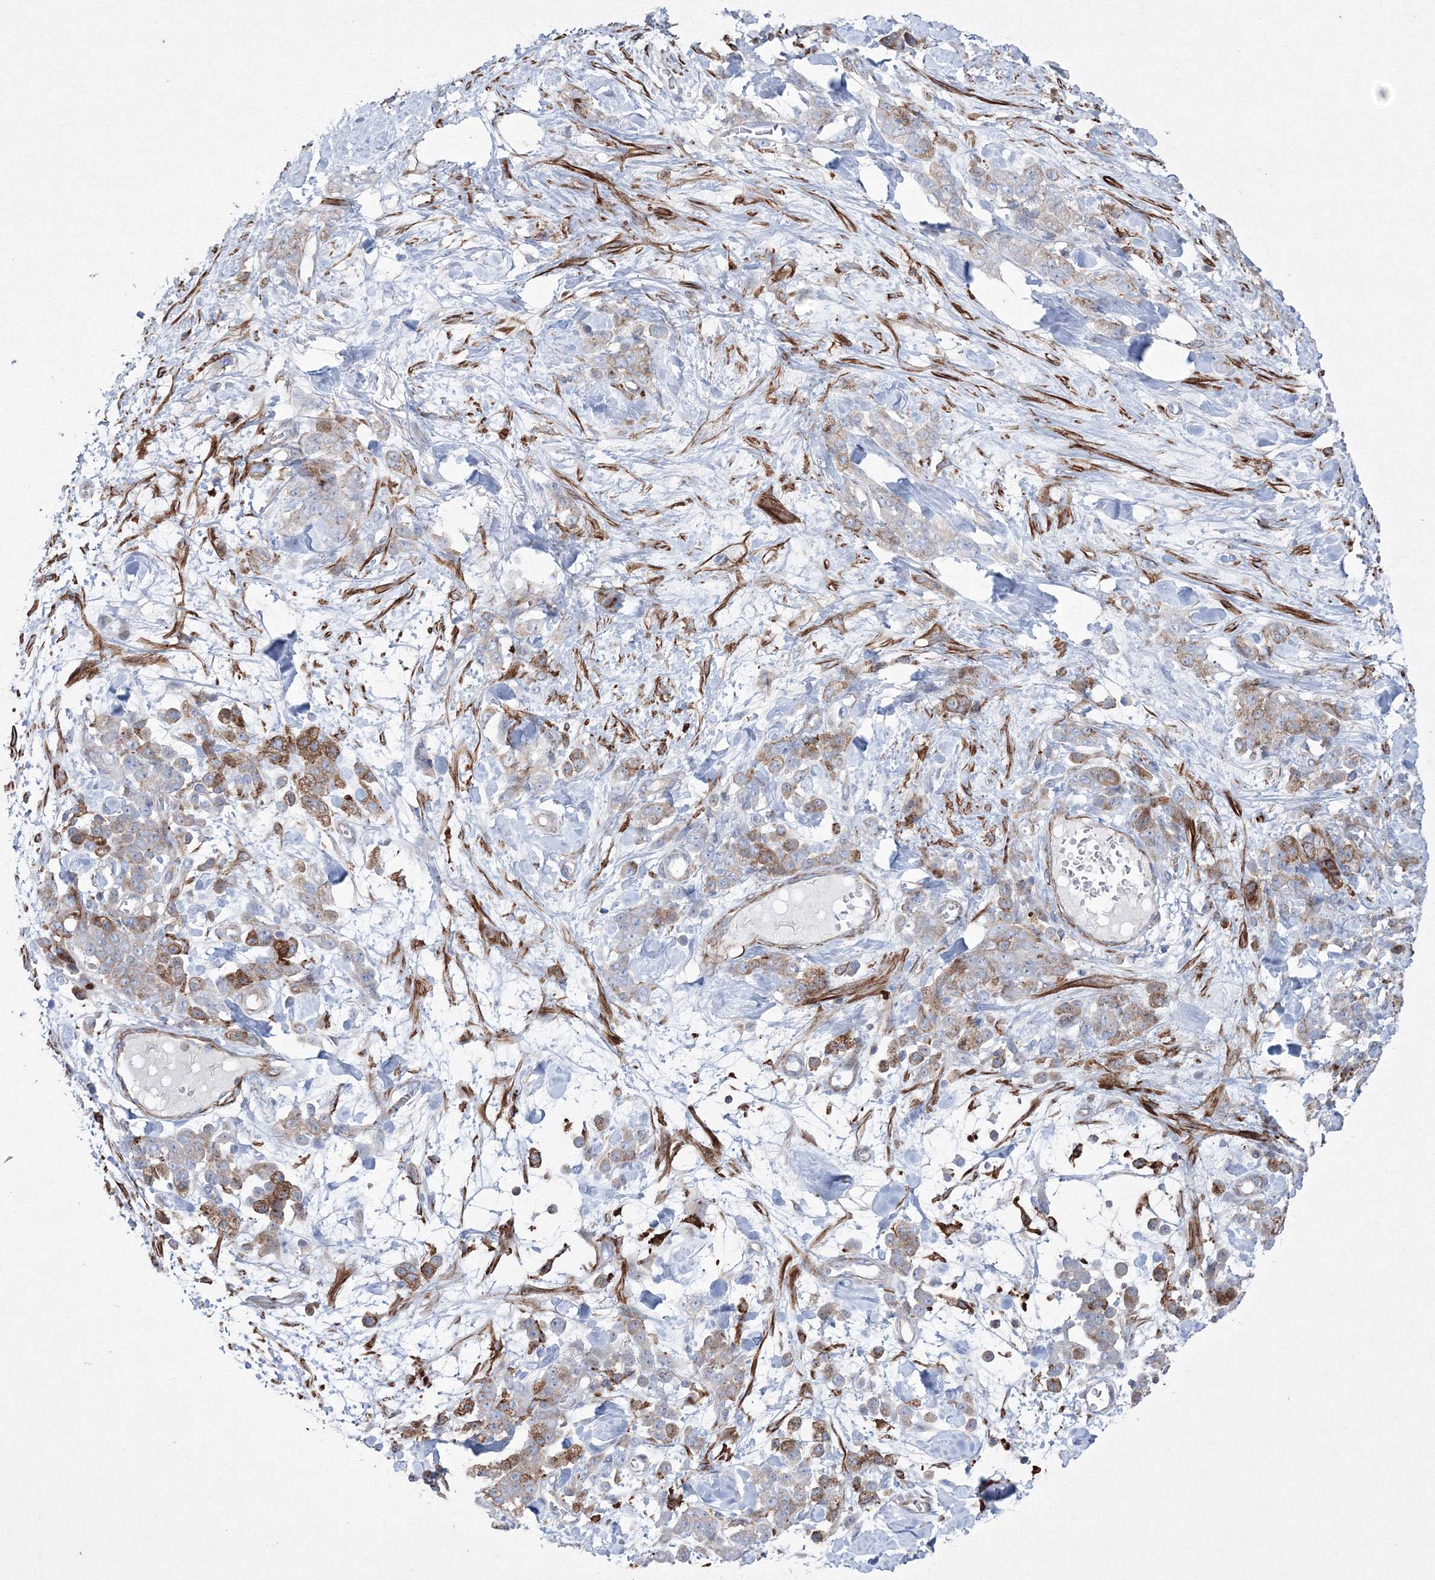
{"staining": {"intensity": "moderate", "quantity": "<25%", "location": "cytoplasmic/membranous"}, "tissue": "stomach cancer", "cell_type": "Tumor cells", "image_type": "cancer", "snomed": [{"axis": "morphology", "description": "Normal tissue, NOS"}, {"axis": "morphology", "description": "Adenocarcinoma, NOS"}, {"axis": "topography", "description": "Stomach"}], "caption": "IHC (DAB (3,3'-diaminobenzidine)) staining of stomach cancer (adenocarcinoma) reveals moderate cytoplasmic/membranous protein staining in approximately <25% of tumor cells.", "gene": "GPR82", "patient": {"sex": "male", "age": 82}}